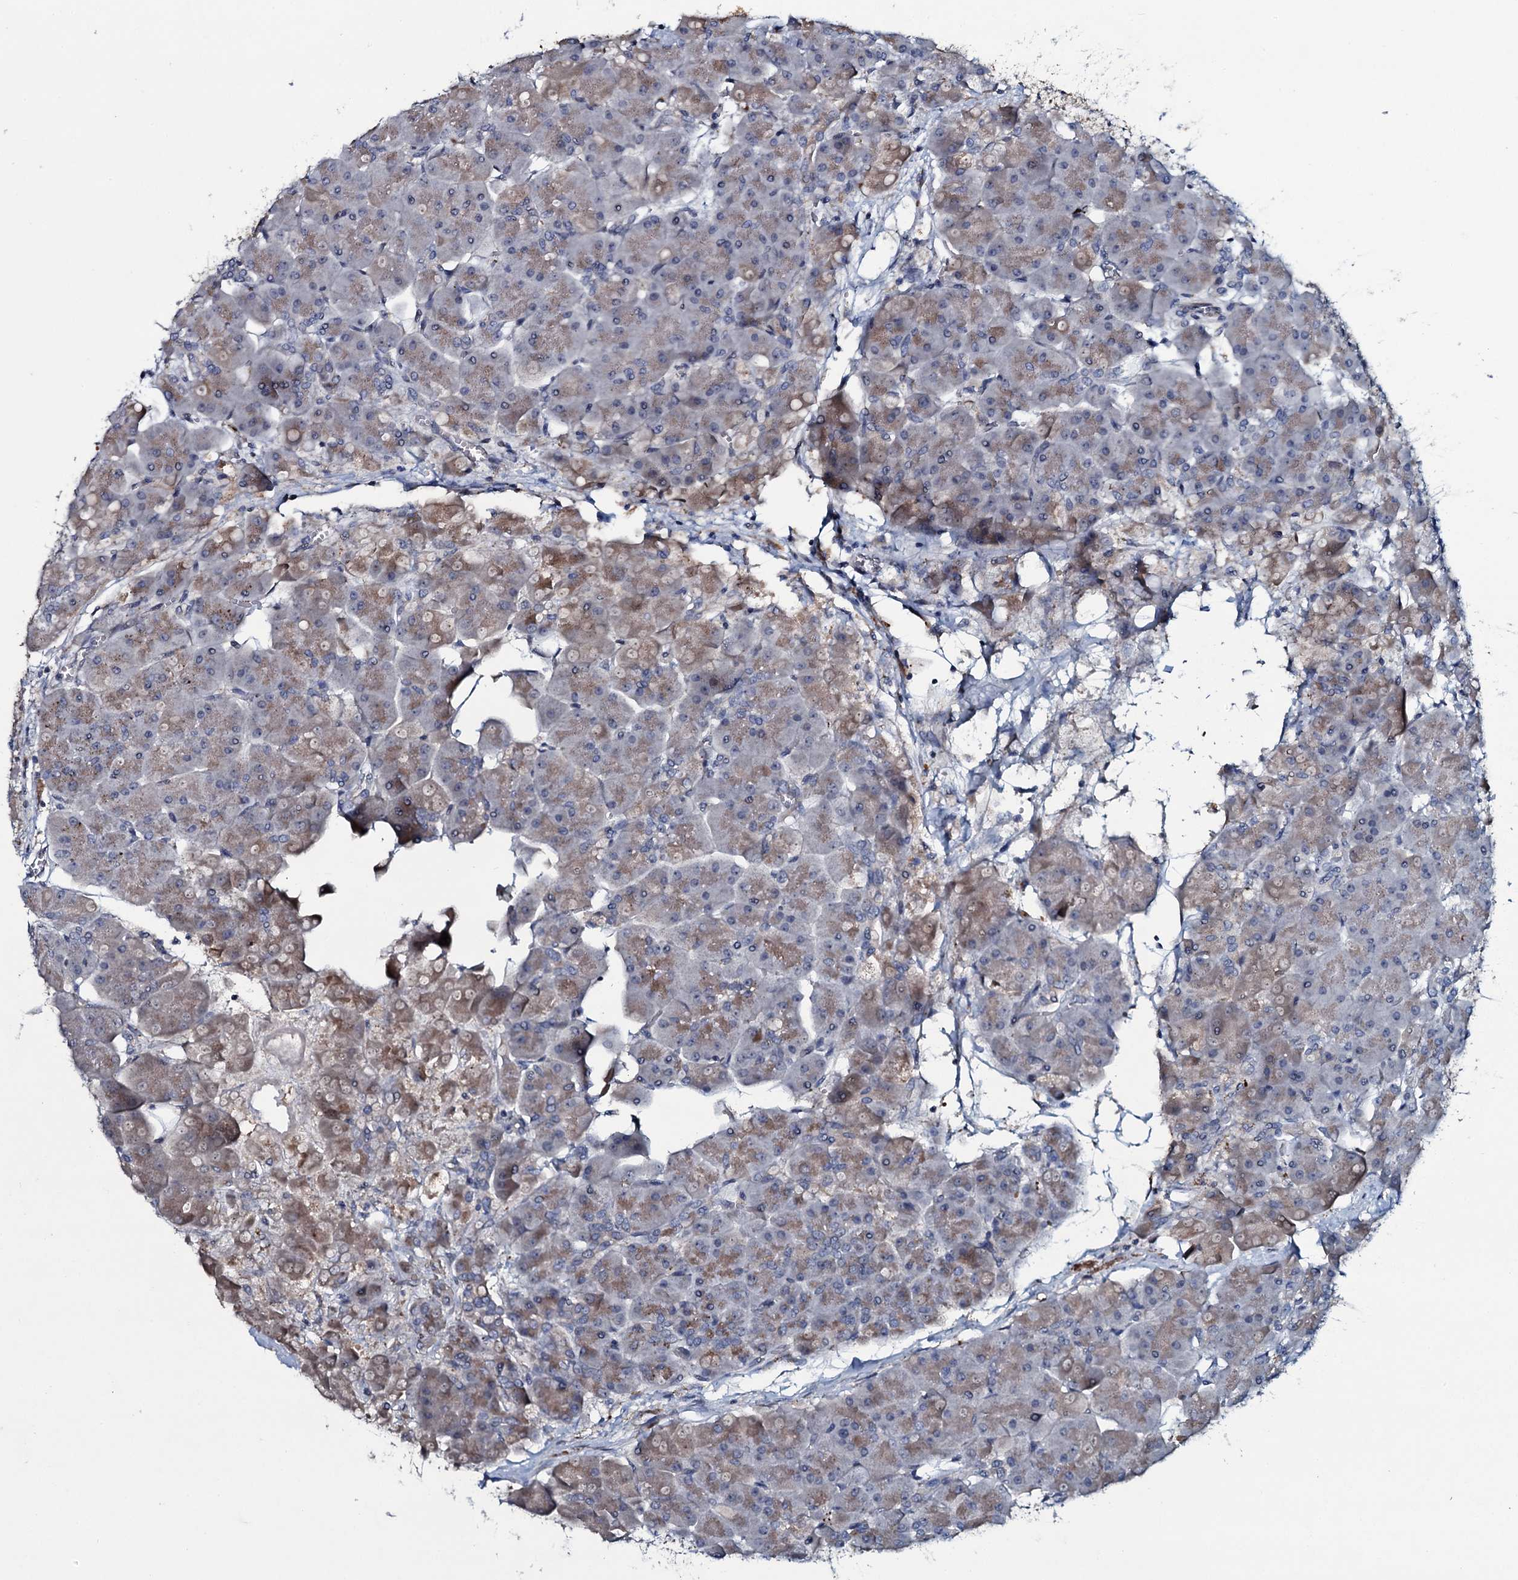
{"staining": {"intensity": "weak", "quantity": ">75%", "location": "cytoplasmic/membranous"}, "tissue": "pancreas", "cell_type": "Exocrine glandular cells", "image_type": "normal", "snomed": [{"axis": "morphology", "description": "Normal tissue, NOS"}, {"axis": "topography", "description": "Pancreas"}], "caption": "This image shows unremarkable pancreas stained with immunohistochemistry to label a protein in brown. The cytoplasmic/membranous of exocrine glandular cells show weak positivity for the protein. Nuclei are counter-stained blue.", "gene": "CLEC14A", "patient": {"sex": "male", "age": 66}}